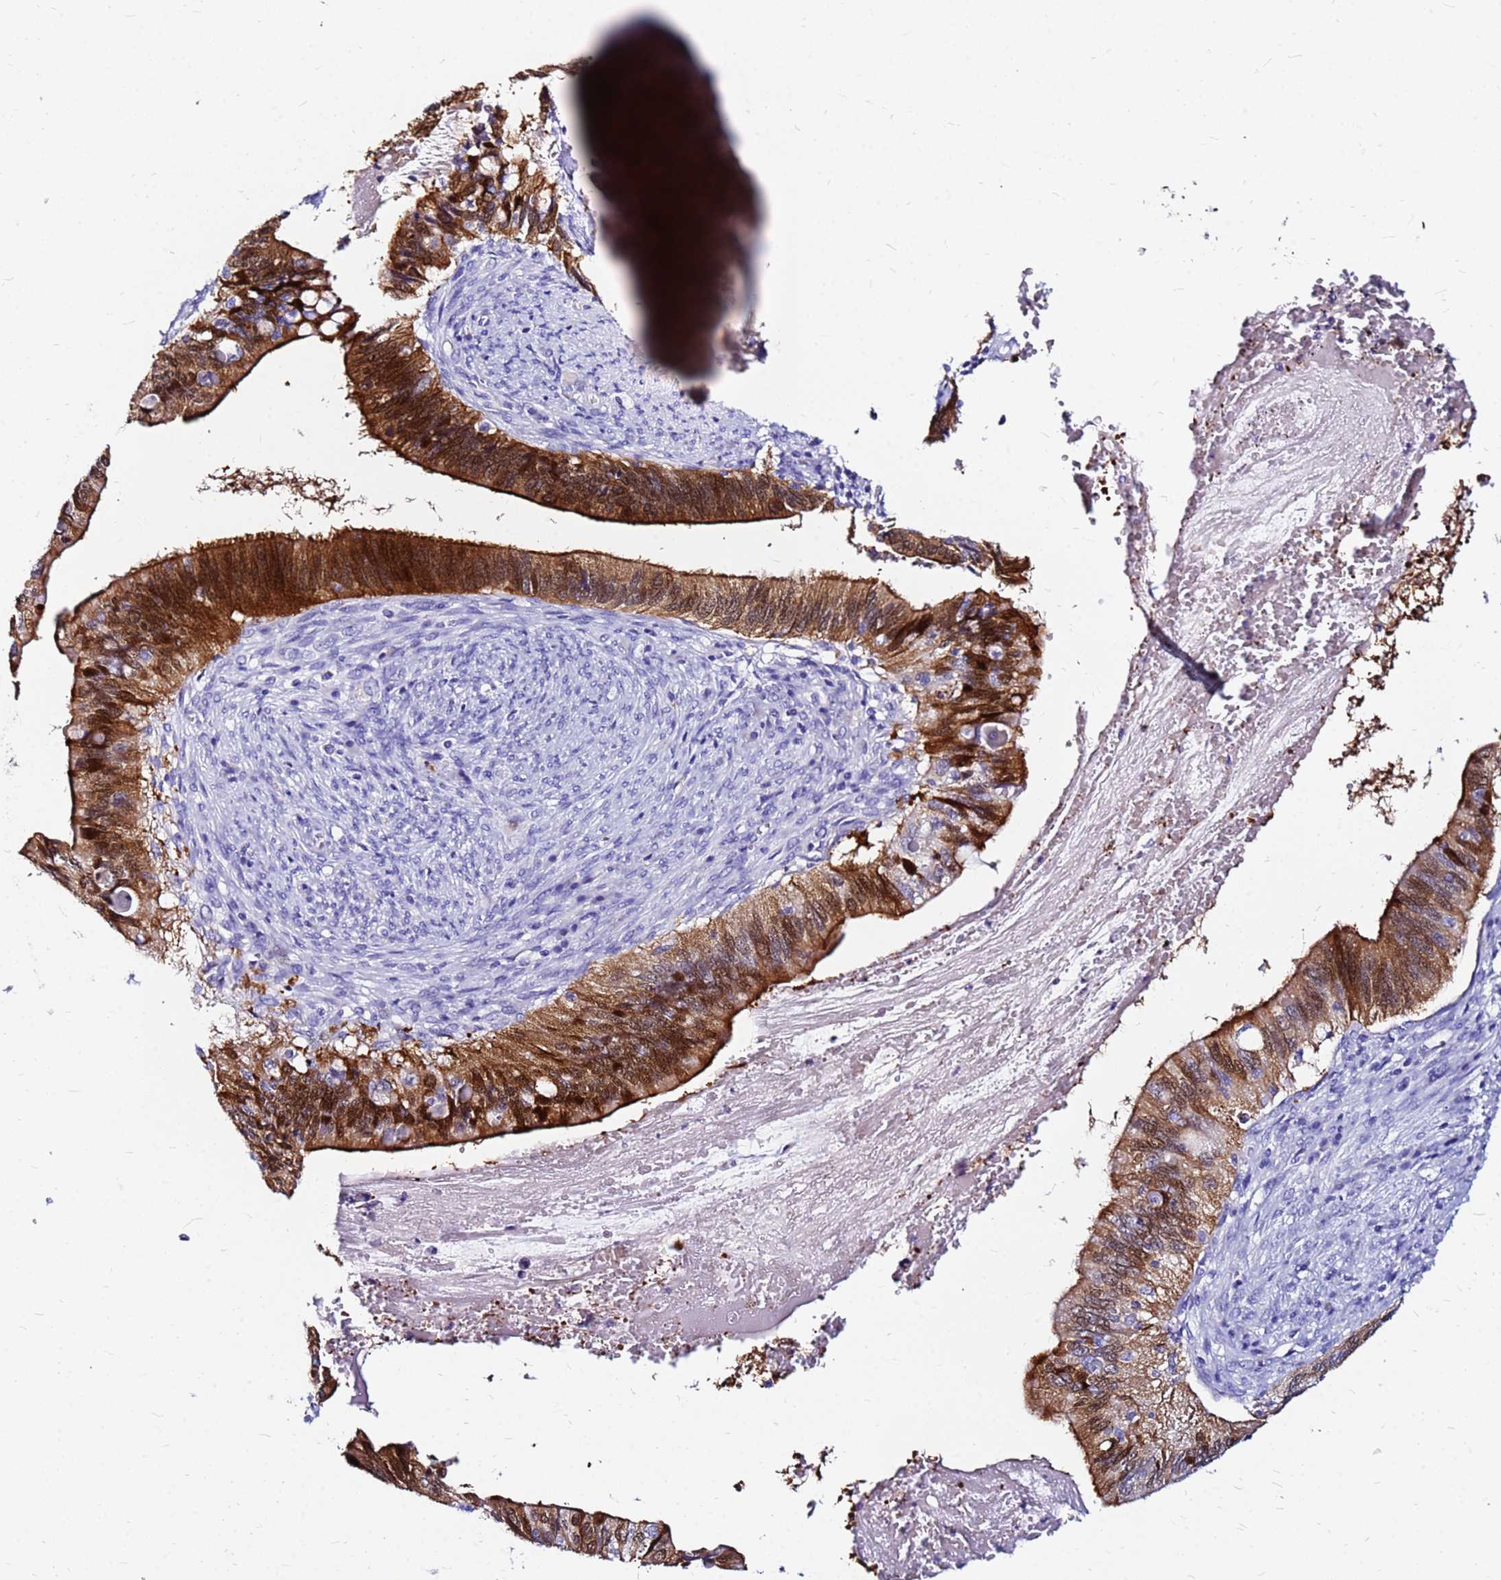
{"staining": {"intensity": "strong", "quantity": ">75%", "location": "cytoplasmic/membranous"}, "tissue": "cervical cancer", "cell_type": "Tumor cells", "image_type": "cancer", "snomed": [{"axis": "morphology", "description": "Adenocarcinoma, NOS"}, {"axis": "topography", "description": "Cervix"}], "caption": "An IHC micrograph of tumor tissue is shown. Protein staining in brown labels strong cytoplasmic/membranous positivity in cervical cancer within tumor cells. (DAB (3,3'-diaminobenzidine) = brown stain, brightfield microscopy at high magnification).", "gene": "PPP1R14C", "patient": {"sex": "female", "age": 42}}